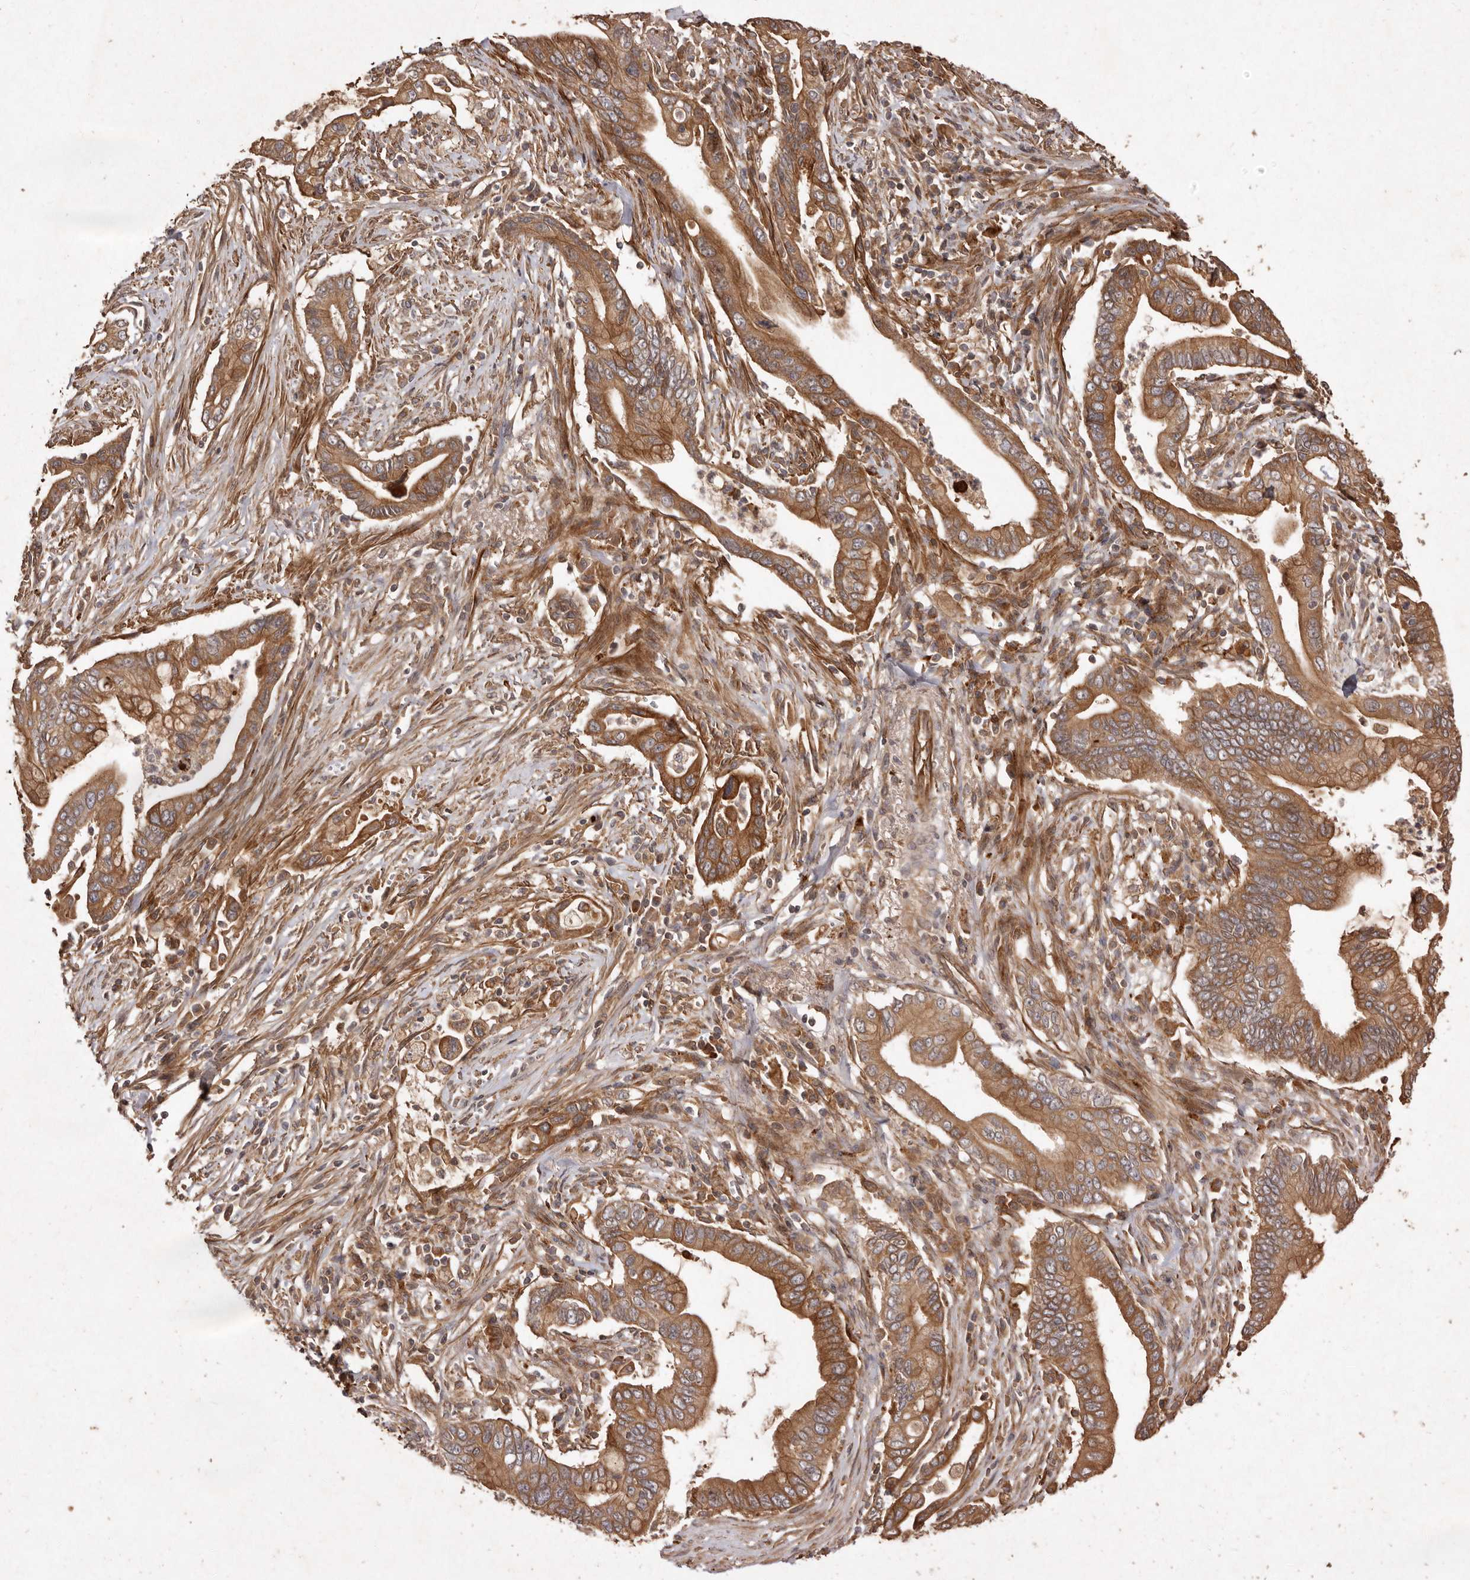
{"staining": {"intensity": "moderate", "quantity": ">75%", "location": "cytoplasmic/membranous"}, "tissue": "pancreatic cancer", "cell_type": "Tumor cells", "image_type": "cancer", "snomed": [{"axis": "morphology", "description": "Adenocarcinoma, NOS"}, {"axis": "topography", "description": "Pancreas"}], "caption": "DAB (3,3'-diaminobenzidine) immunohistochemical staining of human pancreatic cancer shows moderate cytoplasmic/membranous protein staining in about >75% of tumor cells. Ihc stains the protein of interest in brown and the nuclei are stained blue.", "gene": "SEMA3A", "patient": {"sex": "male", "age": 78}}